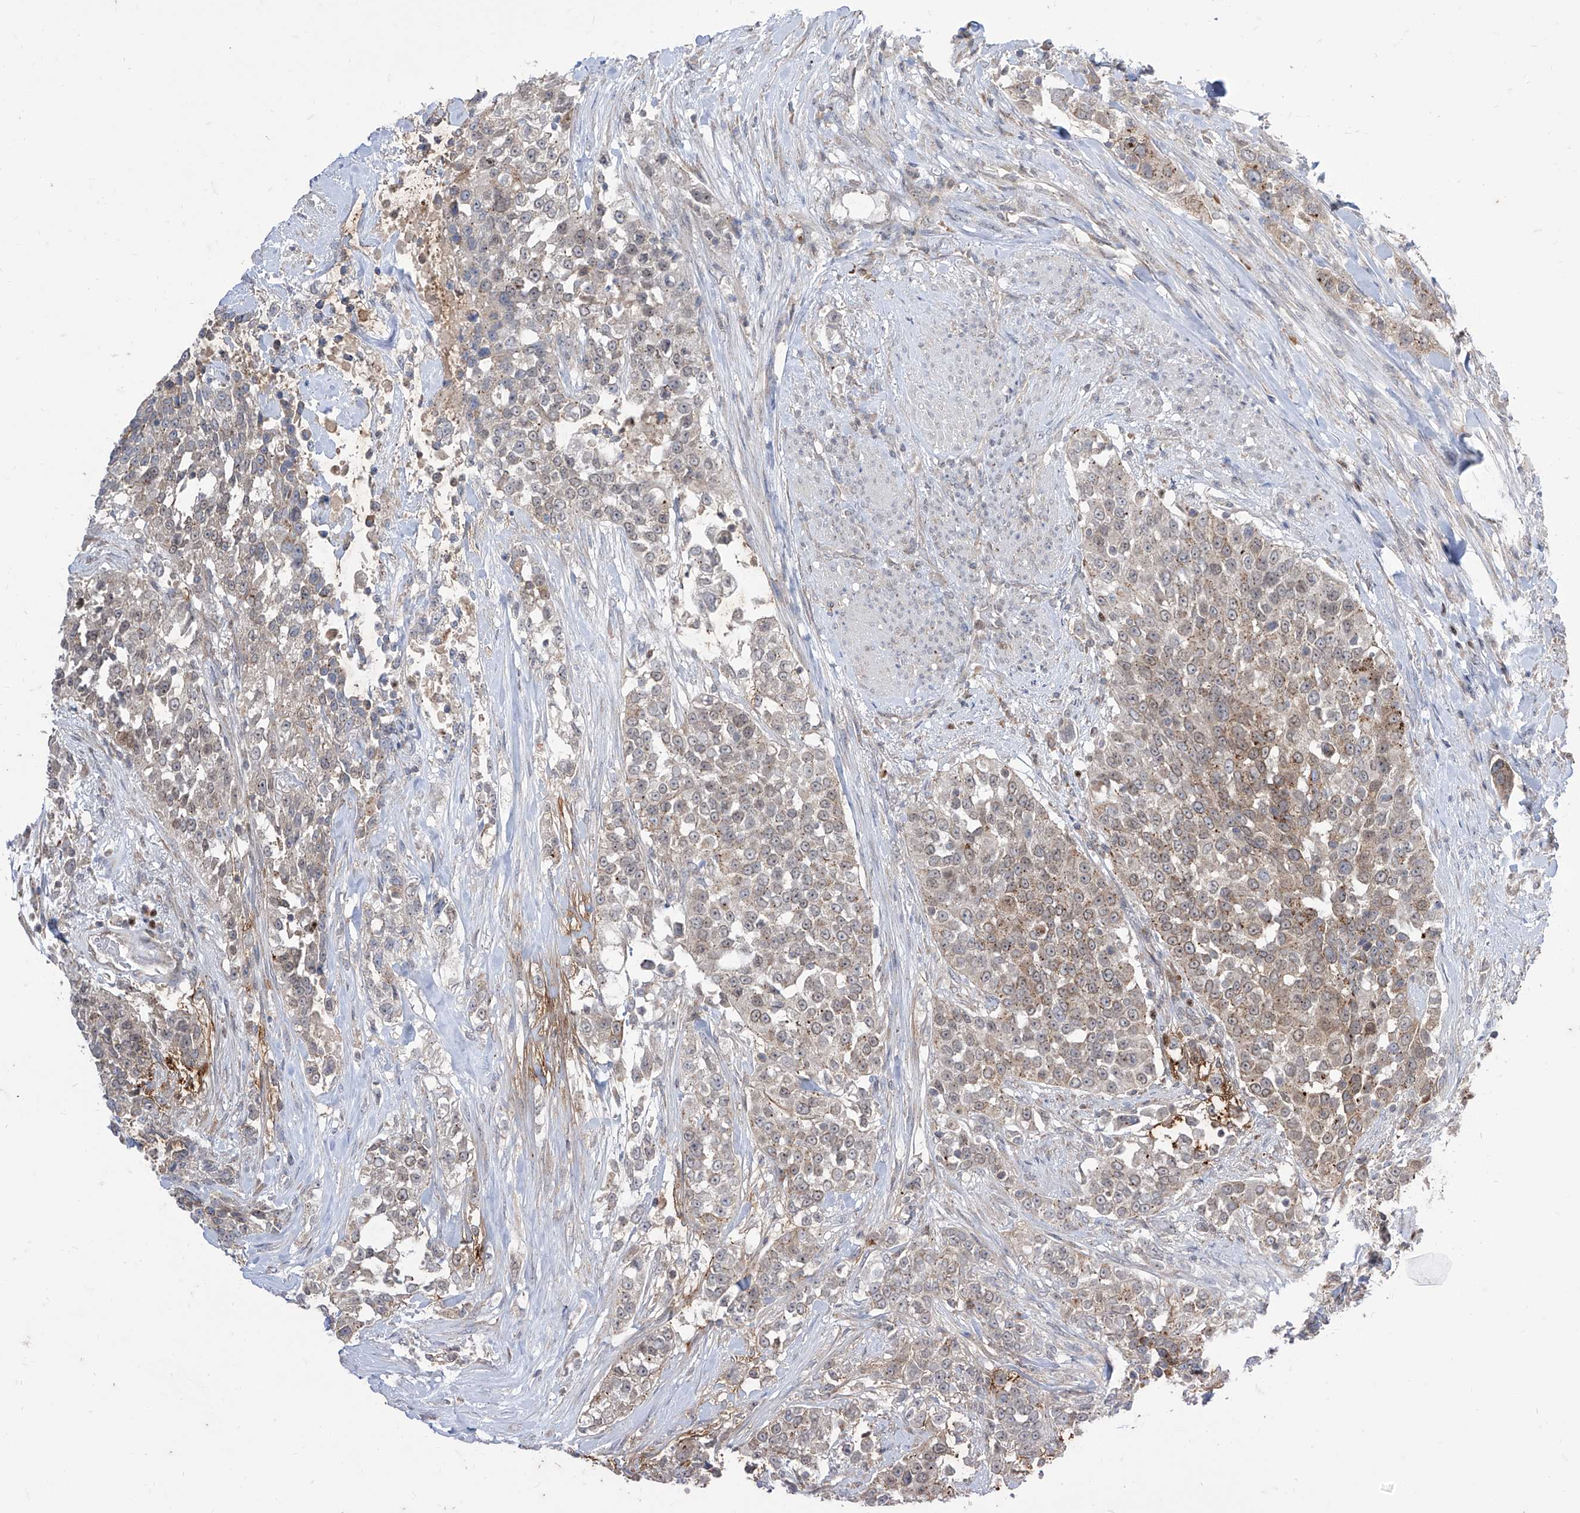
{"staining": {"intensity": "weak", "quantity": "25%-75%", "location": "cytoplasmic/membranous"}, "tissue": "urothelial cancer", "cell_type": "Tumor cells", "image_type": "cancer", "snomed": [{"axis": "morphology", "description": "Urothelial carcinoma, High grade"}, {"axis": "topography", "description": "Urinary bladder"}], "caption": "About 25%-75% of tumor cells in urothelial carcinoma (high-grade) reveal weak cytoplasmic/membranous protein staining as visualized by brown immunohistochemical staining.", "gene": "BROX", "patient": {"sex": "female", "age": 80}}